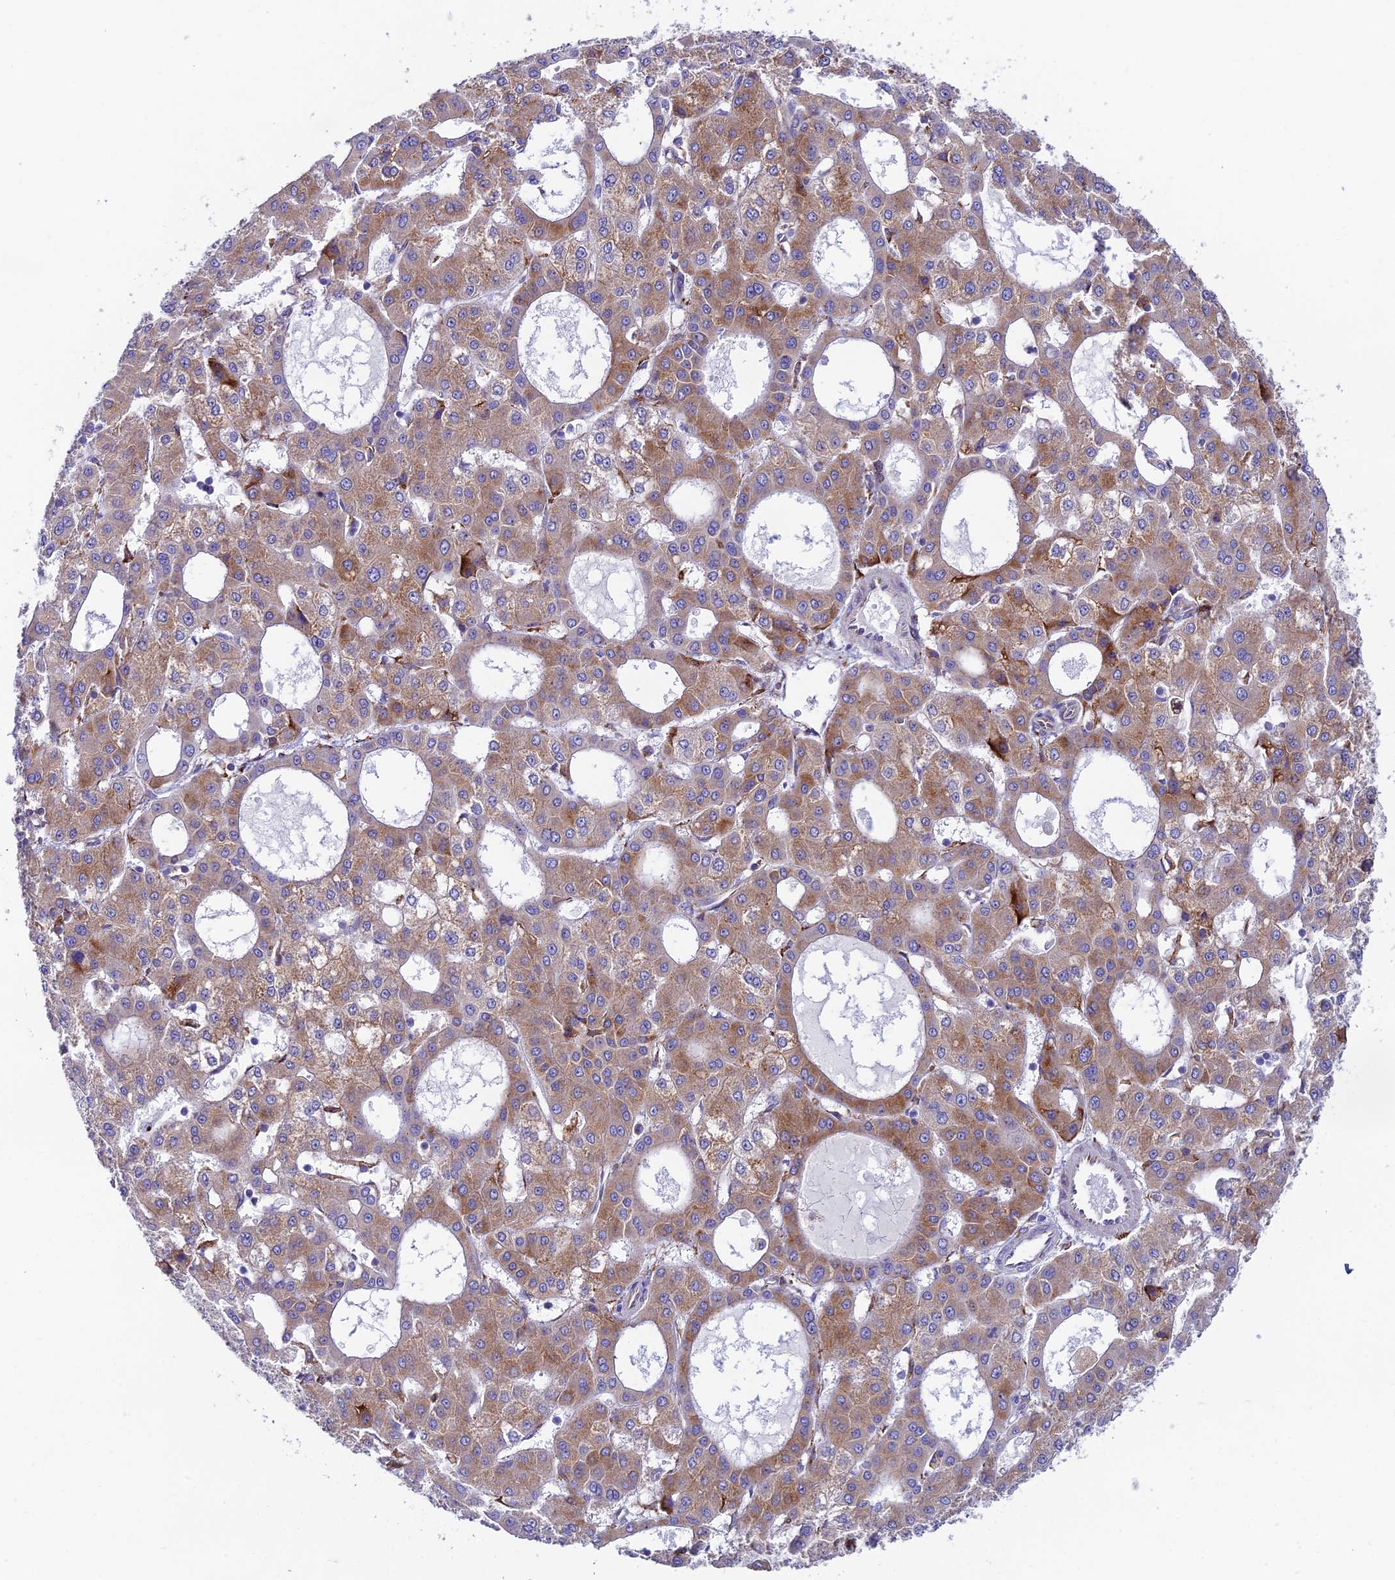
{"staining": {"intensity": "moderate", "quantity": "25%-75%", "location": "cytoplasmic/membranous"}, "tissue": "liver cancer", "cell_type": "Tumor cells", "image_type": "cancer", "snomed": [{"axis": "morphology", "description": "Carcinoma, Hepatocellular, NOS"}, {"axis": "topography", "description": "Liver"}], "caption": "Tumor cells demonstrate medium levels of moderate cytoplasmic/membranous expression in approximately 25%-75% of cells in liver hepatocellular carcinoma.", "gene": "TUBGCP6", "patient": {"sex": "male", "age": 47}}